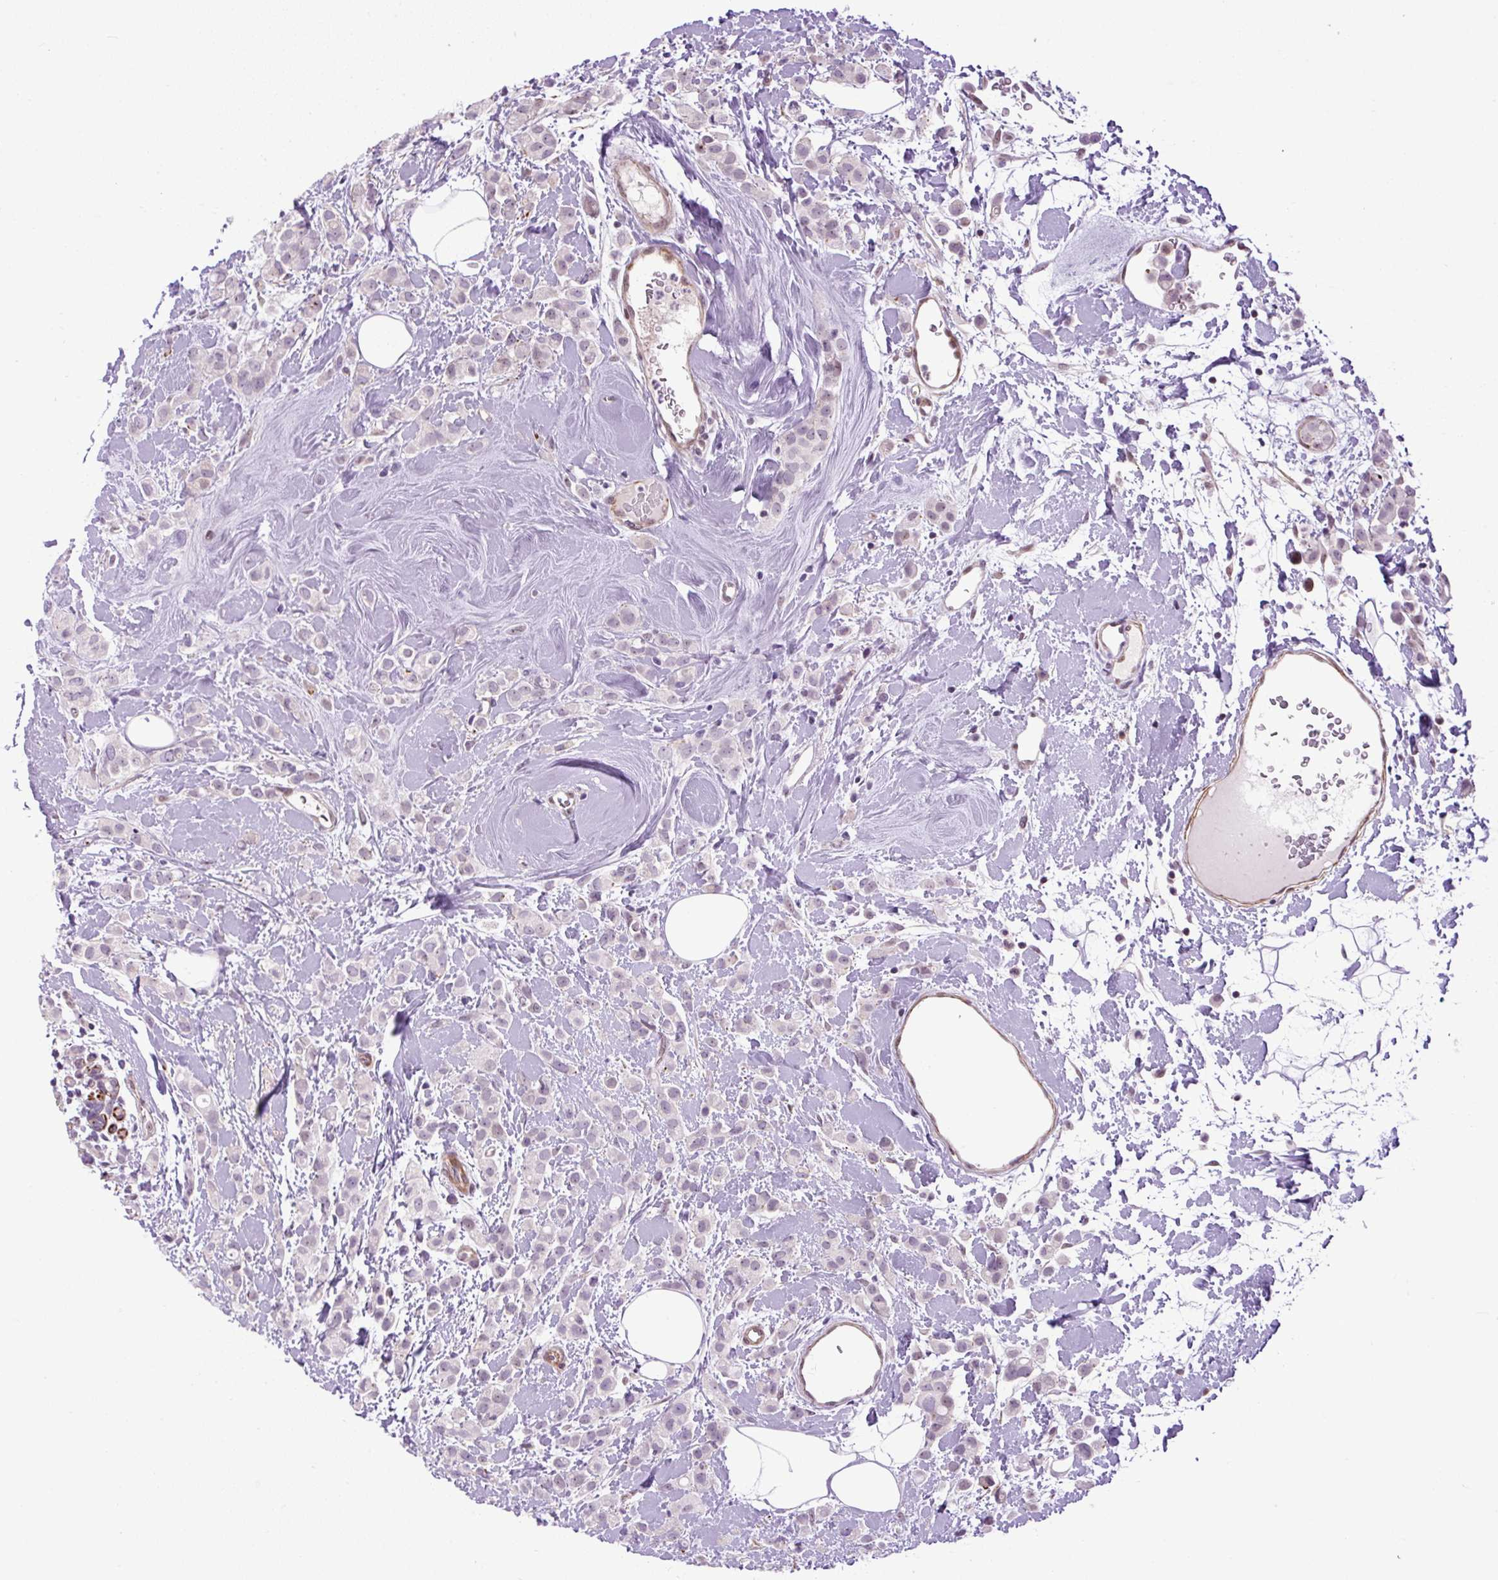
{"staining": {"intensity": "negative", "quantity": "none", "location": "none"}, "tissue": "breast cancer", "cell_type": "Tumor cells", "image_type": "cancer", "snomed": [{"axis": "morphology", "description": "Lobular carcinoma"}, {"axis": "topography", "description": "Breast"}], "caption": "Protein analysis of breast cancer (lobular carcinoma) exhibits no significant expression in tumor cells.", "gene": "ZNF197", "patient": {"sex": "female", "age": 68}}